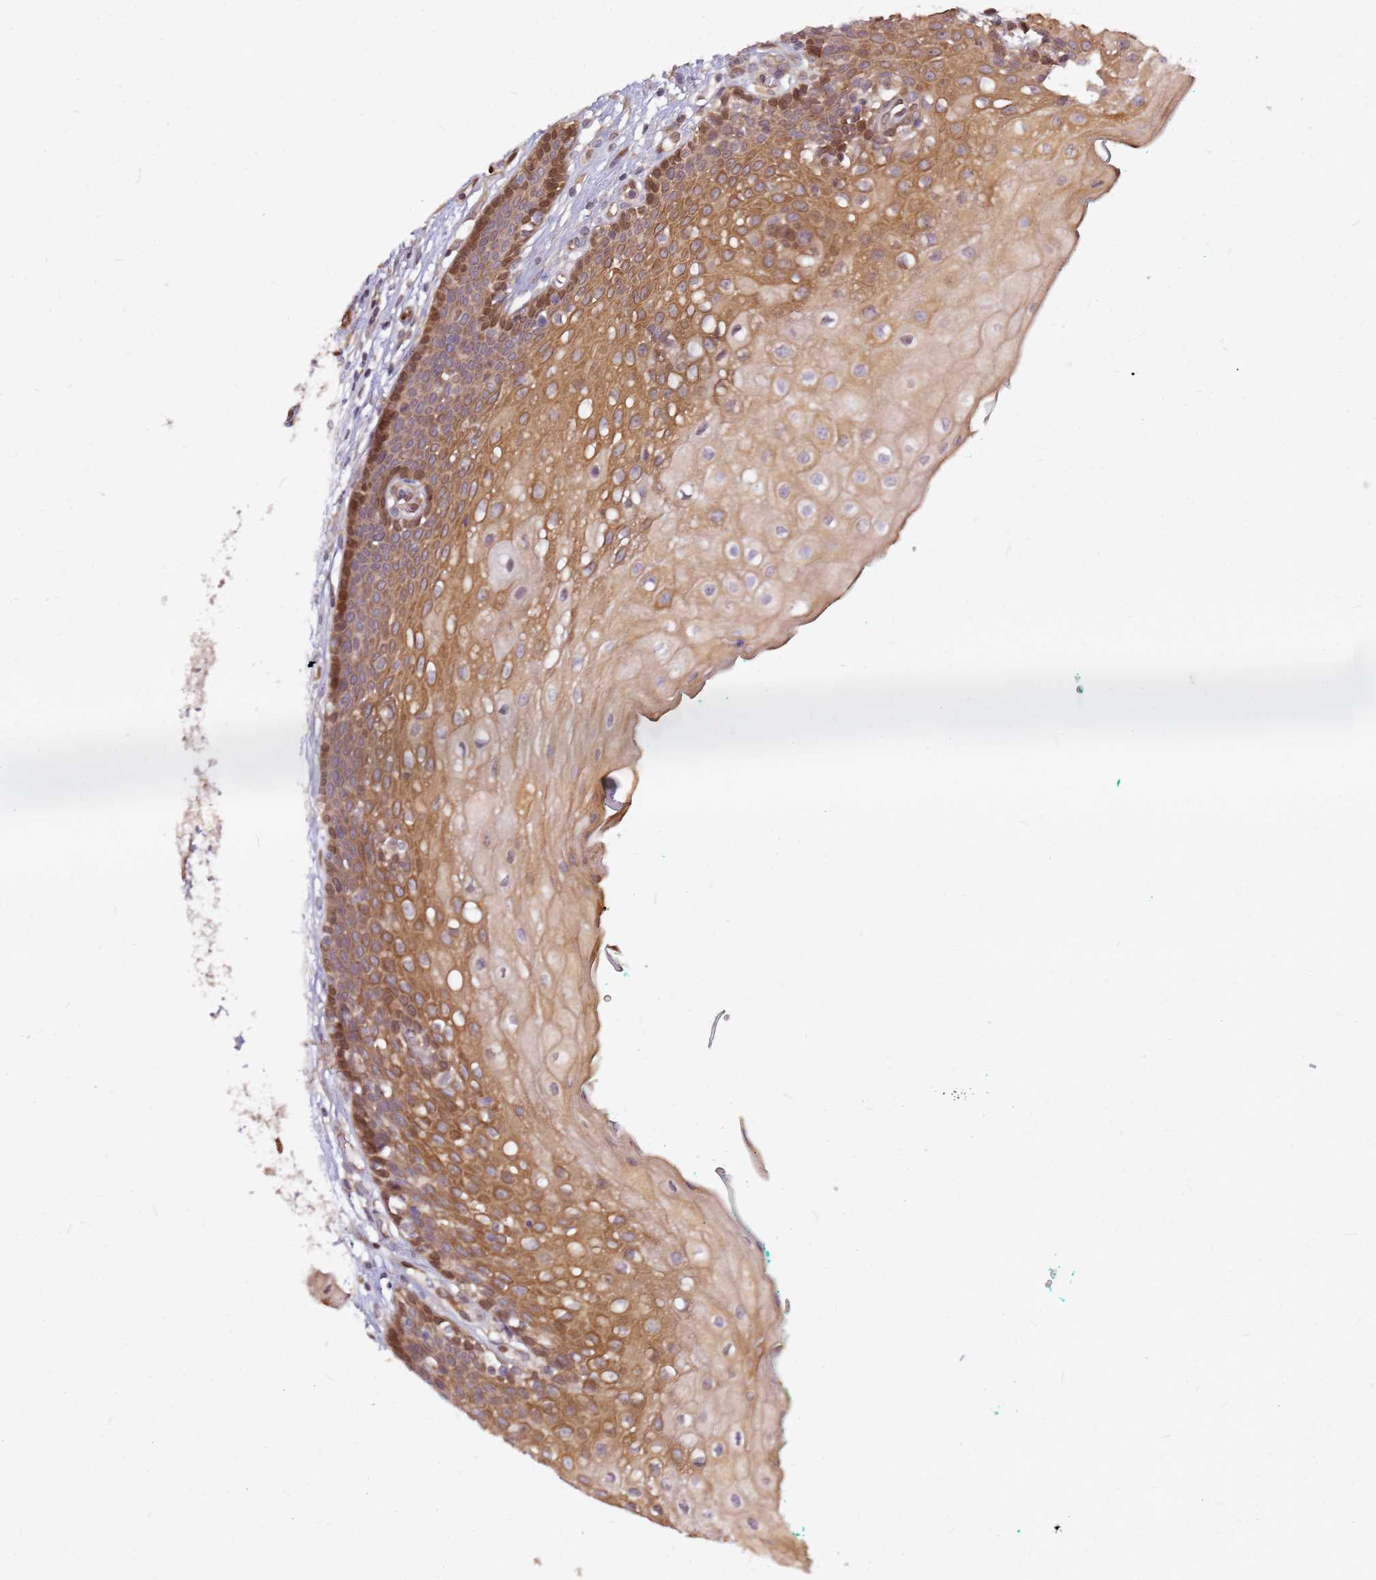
{"staining": {"intensity": "strong", "quantity": "25%-75%", "location": "cytoplasmic/membranous"}, "tissue": "oral mucosa", "cell_type": "Squamous epithelial cells", "image_type": "normal", "snomed": [{"axis": "morphology", "description": "Normal tissue, NOS"}, {"axis": "morphology", "description": "Squamous cell carcinoma, NOS"}, {"axis": "topography", "description": "Oral tissue"}, {"axis": "topography", "description": "Tounge, NOS"}, {"axis": "topography", "description": "Head-Neck"}], "caption": "Immunohistochemical staining of normal oral mucosa demonstrates high levels of strong cytoplasmic/membranous staining in approximately 25%-75% of squamous epithelial cells. (DAB IHC with brightfield microscopy, high magnification).", "gene": "NUDT14", "patient": {"sex": "male", "age": 79}}